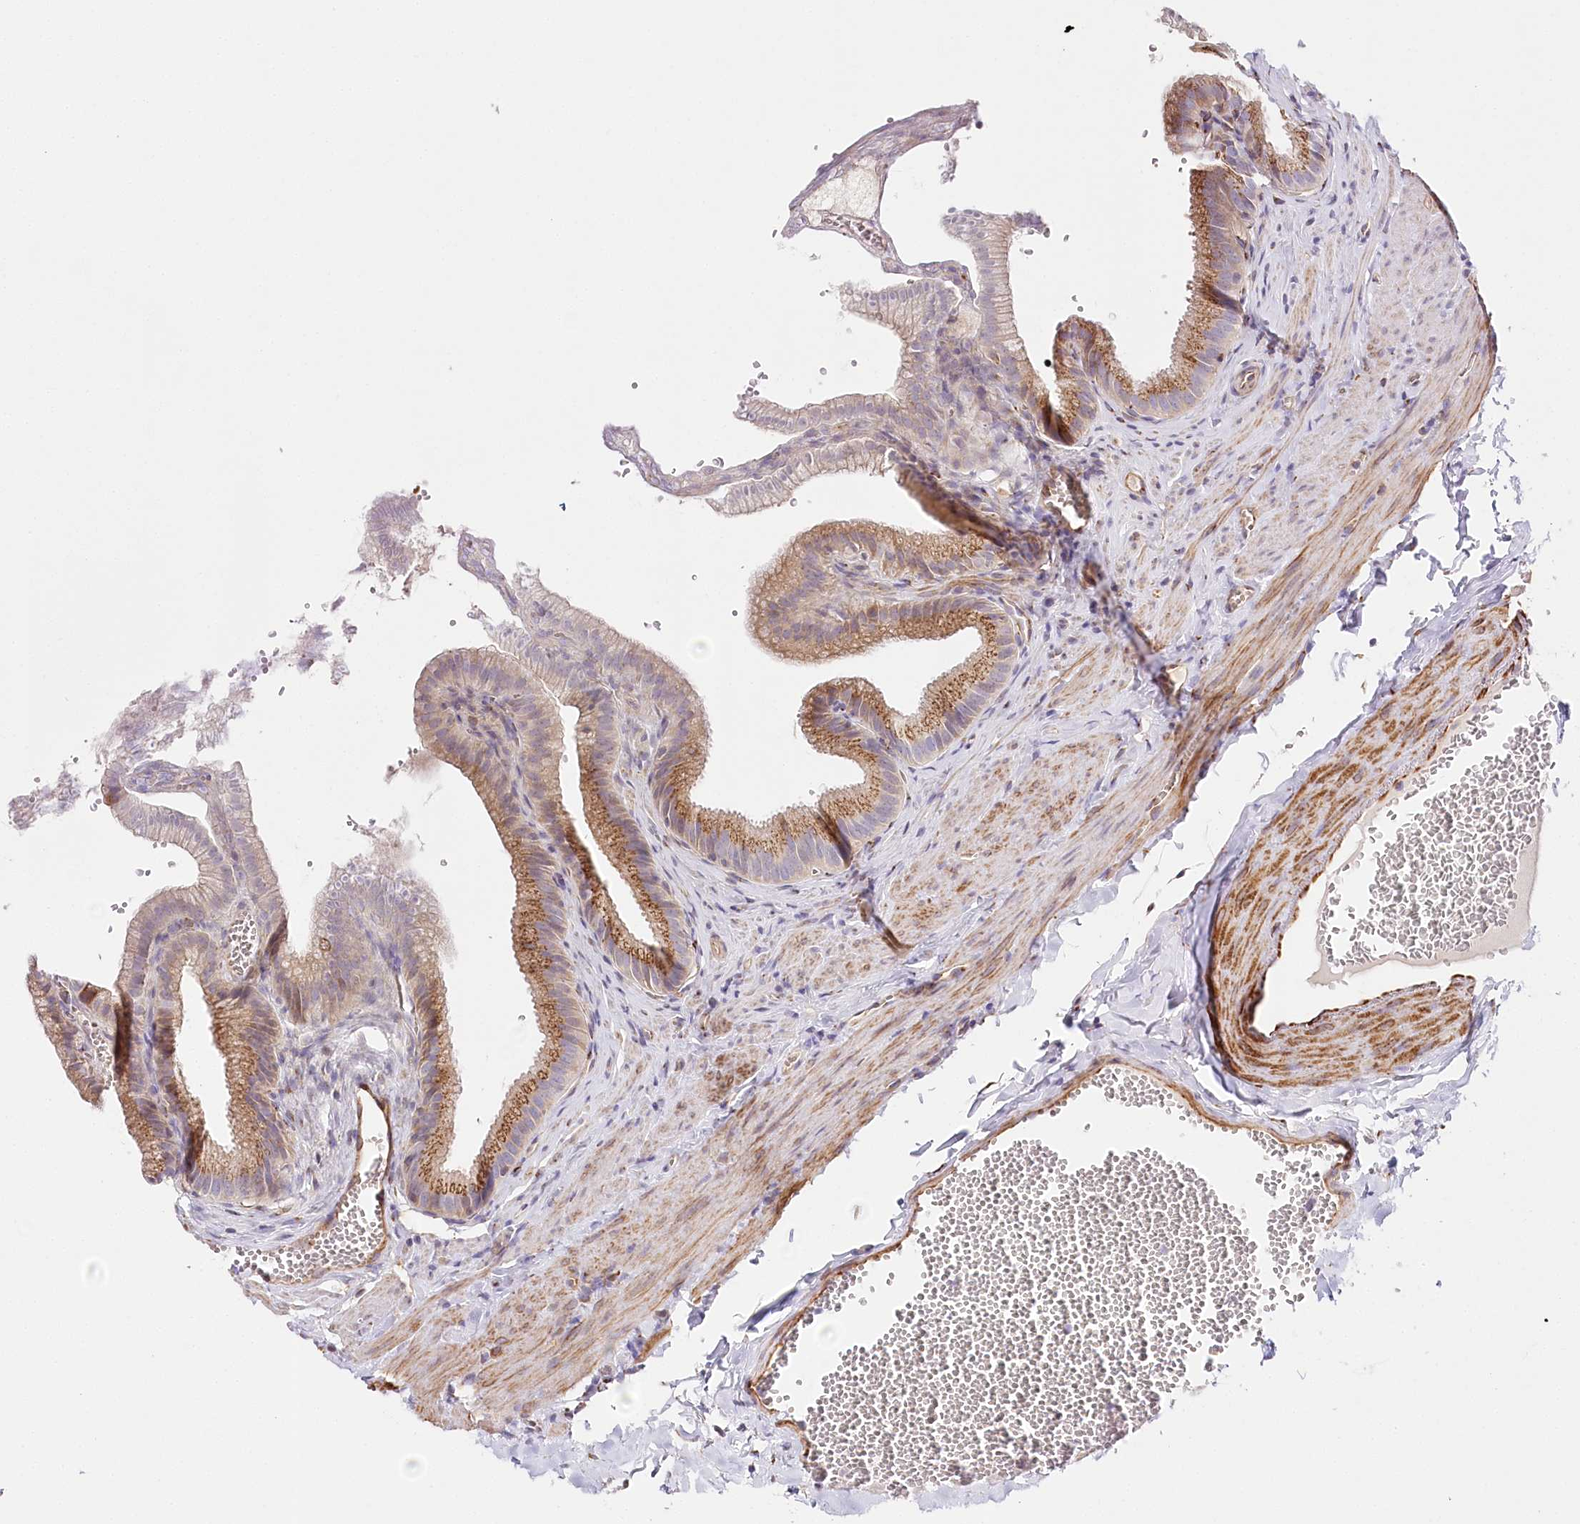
{"staining": {"intensity": "strong", "quantity": "25%-75%", "location": "cytoplasmic/membranous"}, "tissue": "gallbladder", "cell_type": "Glandular cells", "image_type": "normal", "snomed": [{"axis": "morphology", "description": "Normal tissue, NOS"}, {"axis": "topography", "description": "Gallbladder"}], "caption": "Immunohistochemistry (IHC) of normal gallbladder reveals high levels of strong cytoplasmic/membranous expression in approximately 25%-75% of glandular cells.", "gene": "ABRAXAS2", "patient": {"sex": "male", "age": 38}}